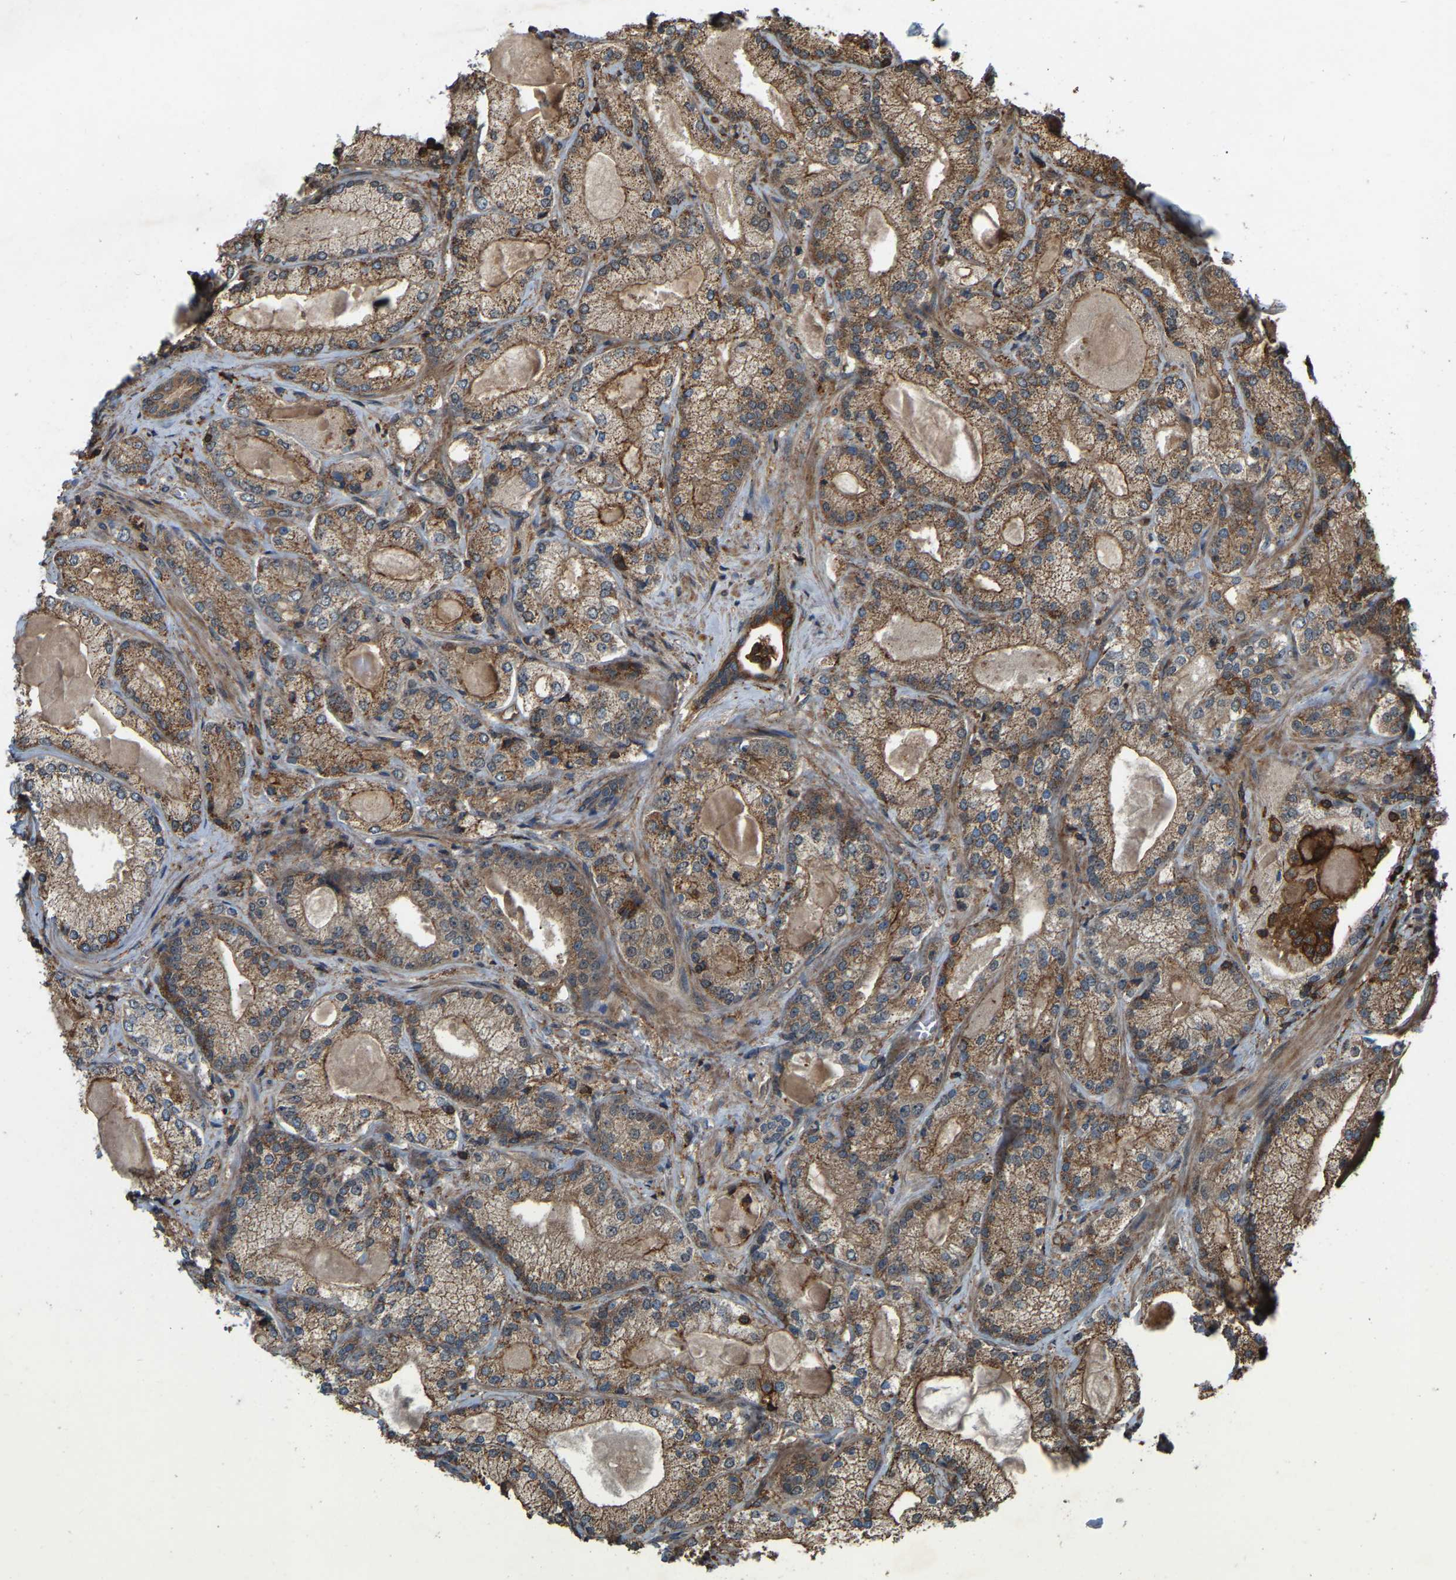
{"staining": {"intensity": "moderate", "quantity": ">75%", "location": "cytoplasmic/membranous"}, "tissue": "prostate cancer", "cell_type": "Tumor cells", "image_type": "cancer", "snomed": [{"axis": "morphology", "description": "Adenocarcinoma, Low grade"}, {"axis": "topography", "description": "Prostate"}], "caption": "Prostate cancer was stained to show a protein in brown. There is medium levels of moderate cytoplasmic/membranous staining in approximately >75% of tumor cells. (DAB (3,3'-diaminobenzidine) = brown stain, brightfield microscopy at high magnification).", "gene": "SAMD9L", "patient": {"sex": "male", "age": 65}}